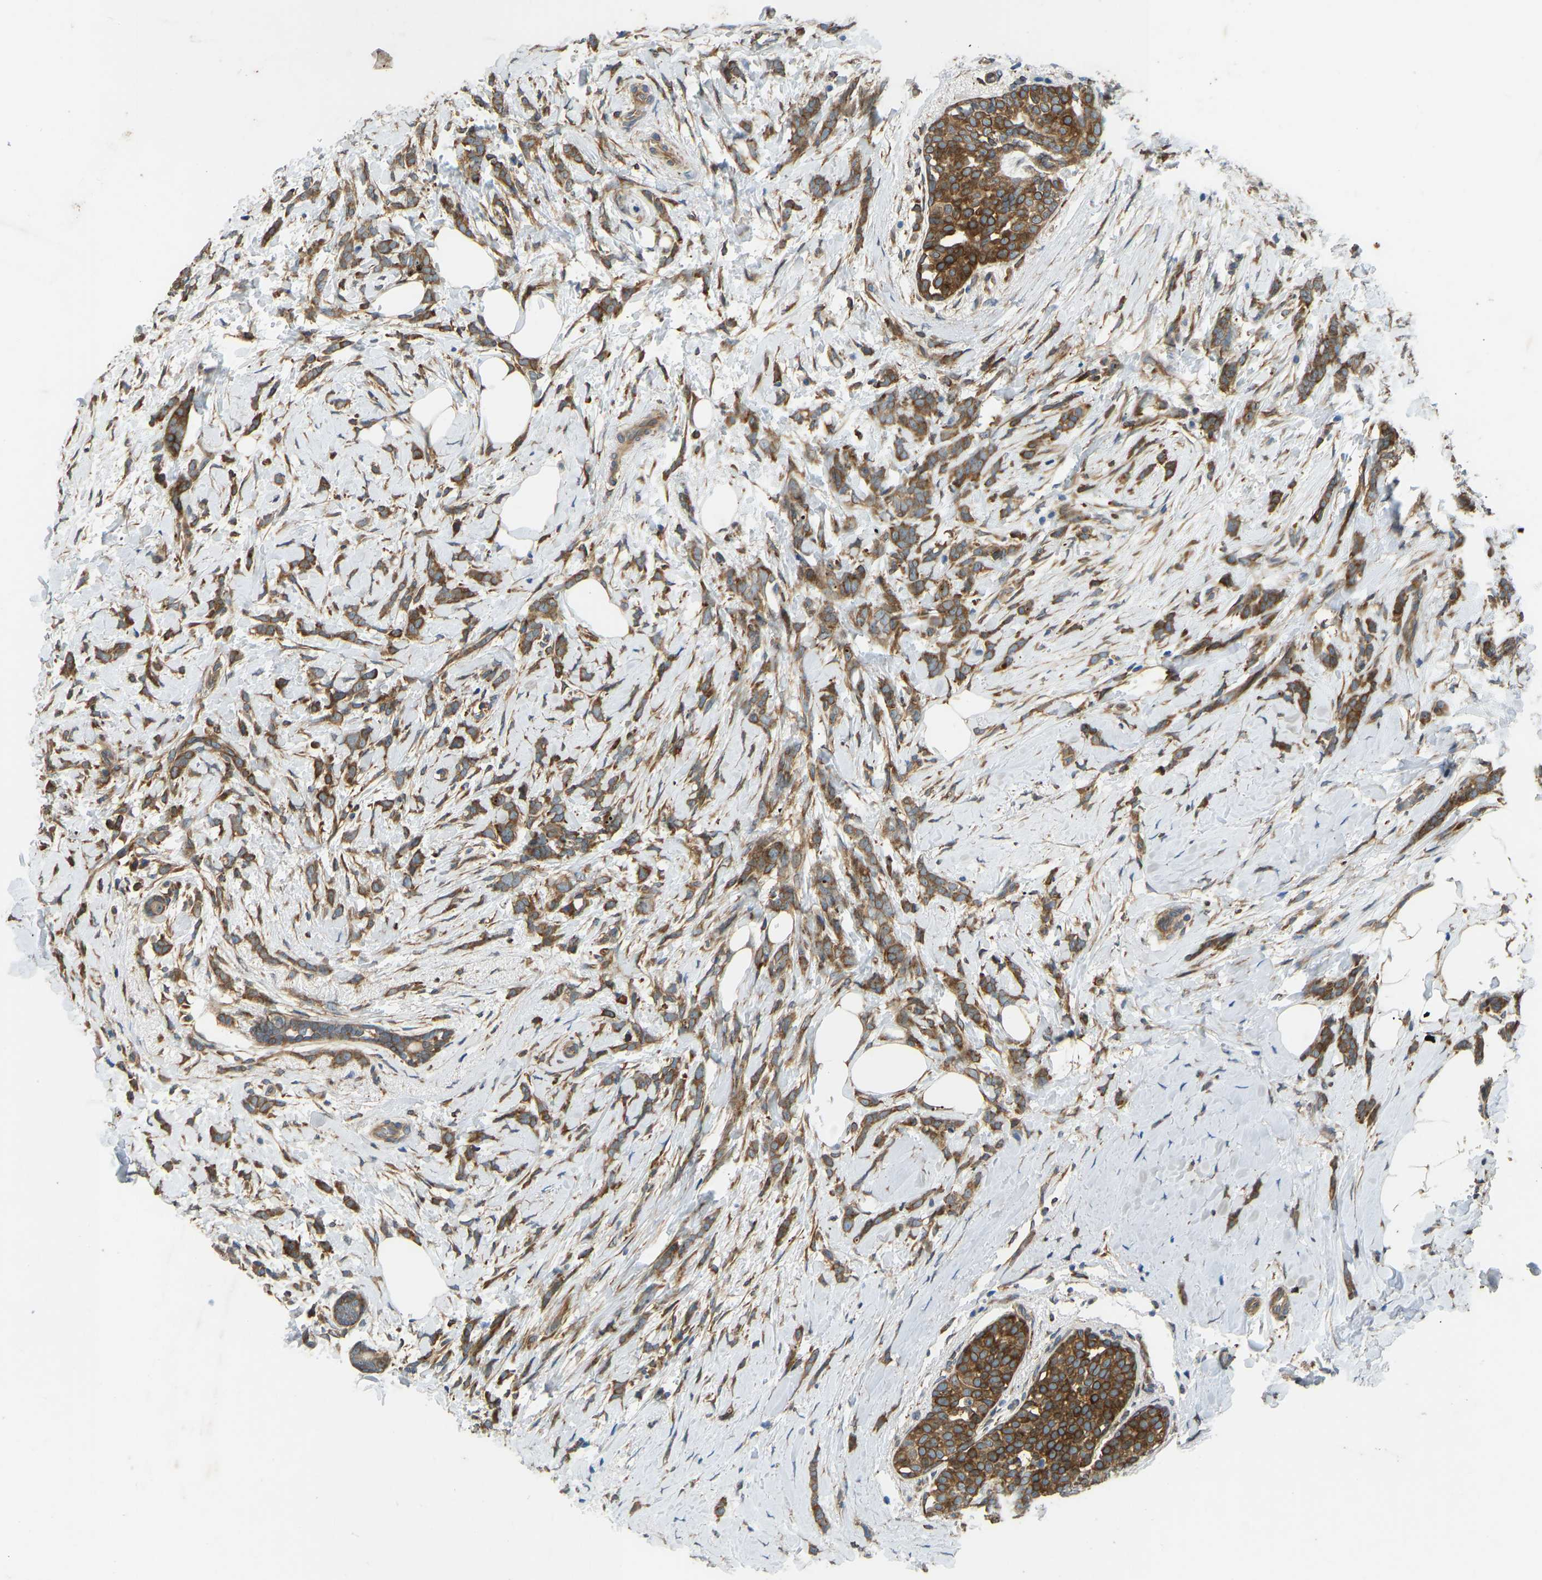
{"staining": {"intensity": "strong", "quantity": ">75%", "location": "cytoplasmic/membranous"}, "tissue": "breast cancer", "cell_type": "Tumor cells", "image_type": "cancer", "snomed": [{"axis": "morphology", "description": "Lobular carcinoma, in situ"}, {"axis": "morphology", "description": "Lobular carcinoma"}, {"axis": "topography", "description": "Breast"}], "caption": "Tumor cells show high levels of strong cytoplasmic/membranous expression in approximately >75% of cells in human breast cancer (lobular carcinoma).", "gene": "OS9", "patient": {"sex": "female", "age": 41}}